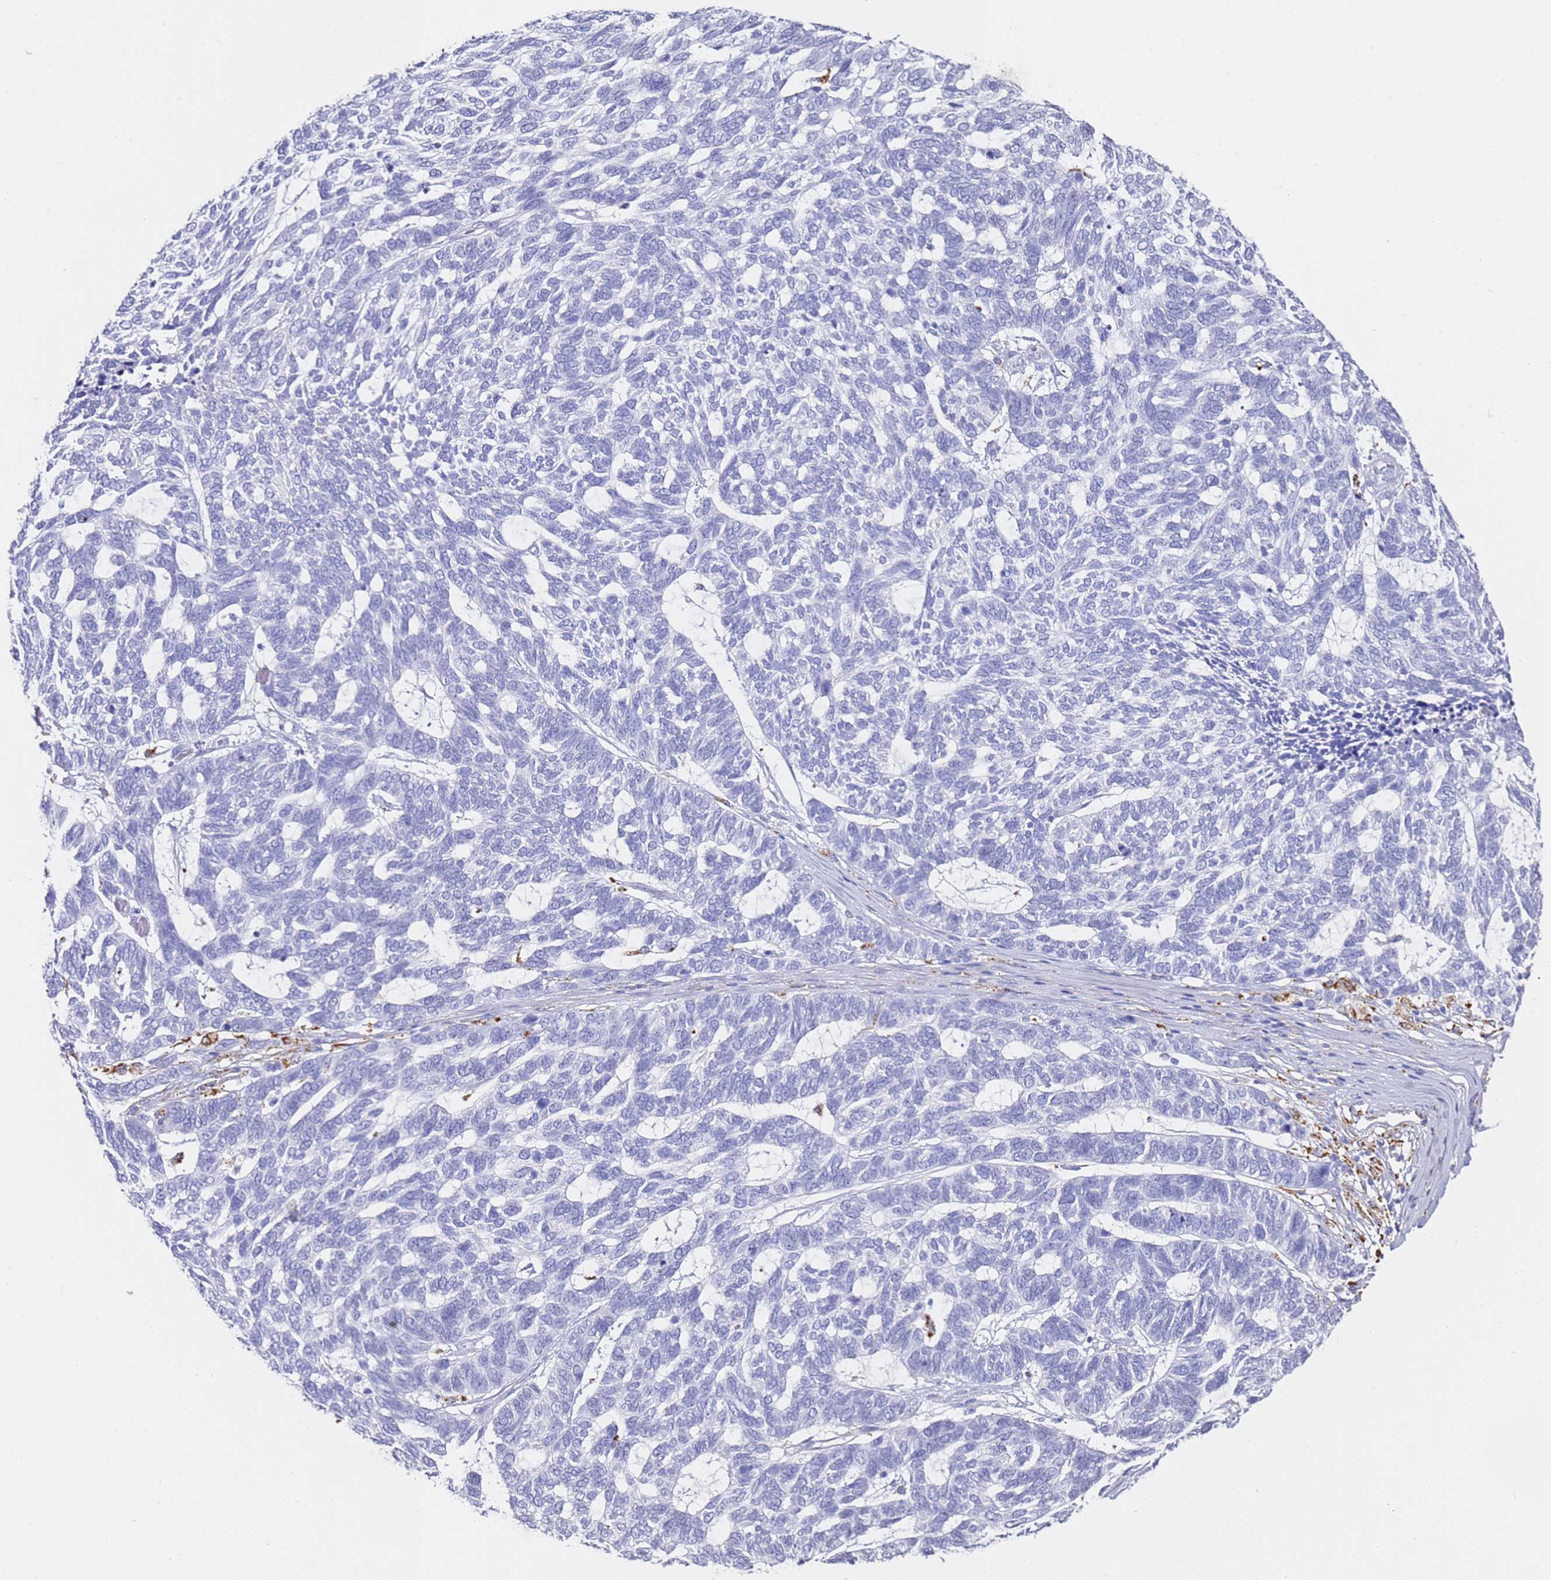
{"staining": {"intensity": "negative", "quantity": "none", "location": "none"}, "tissue": "skin cancer", "cell_type": "Tumor cells", "image_type": "cancer", "snomed": [{"axis": "morphology", "description": "Basal cell carcinoma"}, {"axis": "topography", "description": "Skin"}], "caption": "High magnification brightfield microscopy of skin cancer (basal cell carcinoma) stained with DAB (brown) and counterstained with hematoxylin (blue): tumor cells show no significant expression.", "gene": "PTBP2", "patient": {"sex": "female", "age": 65}}